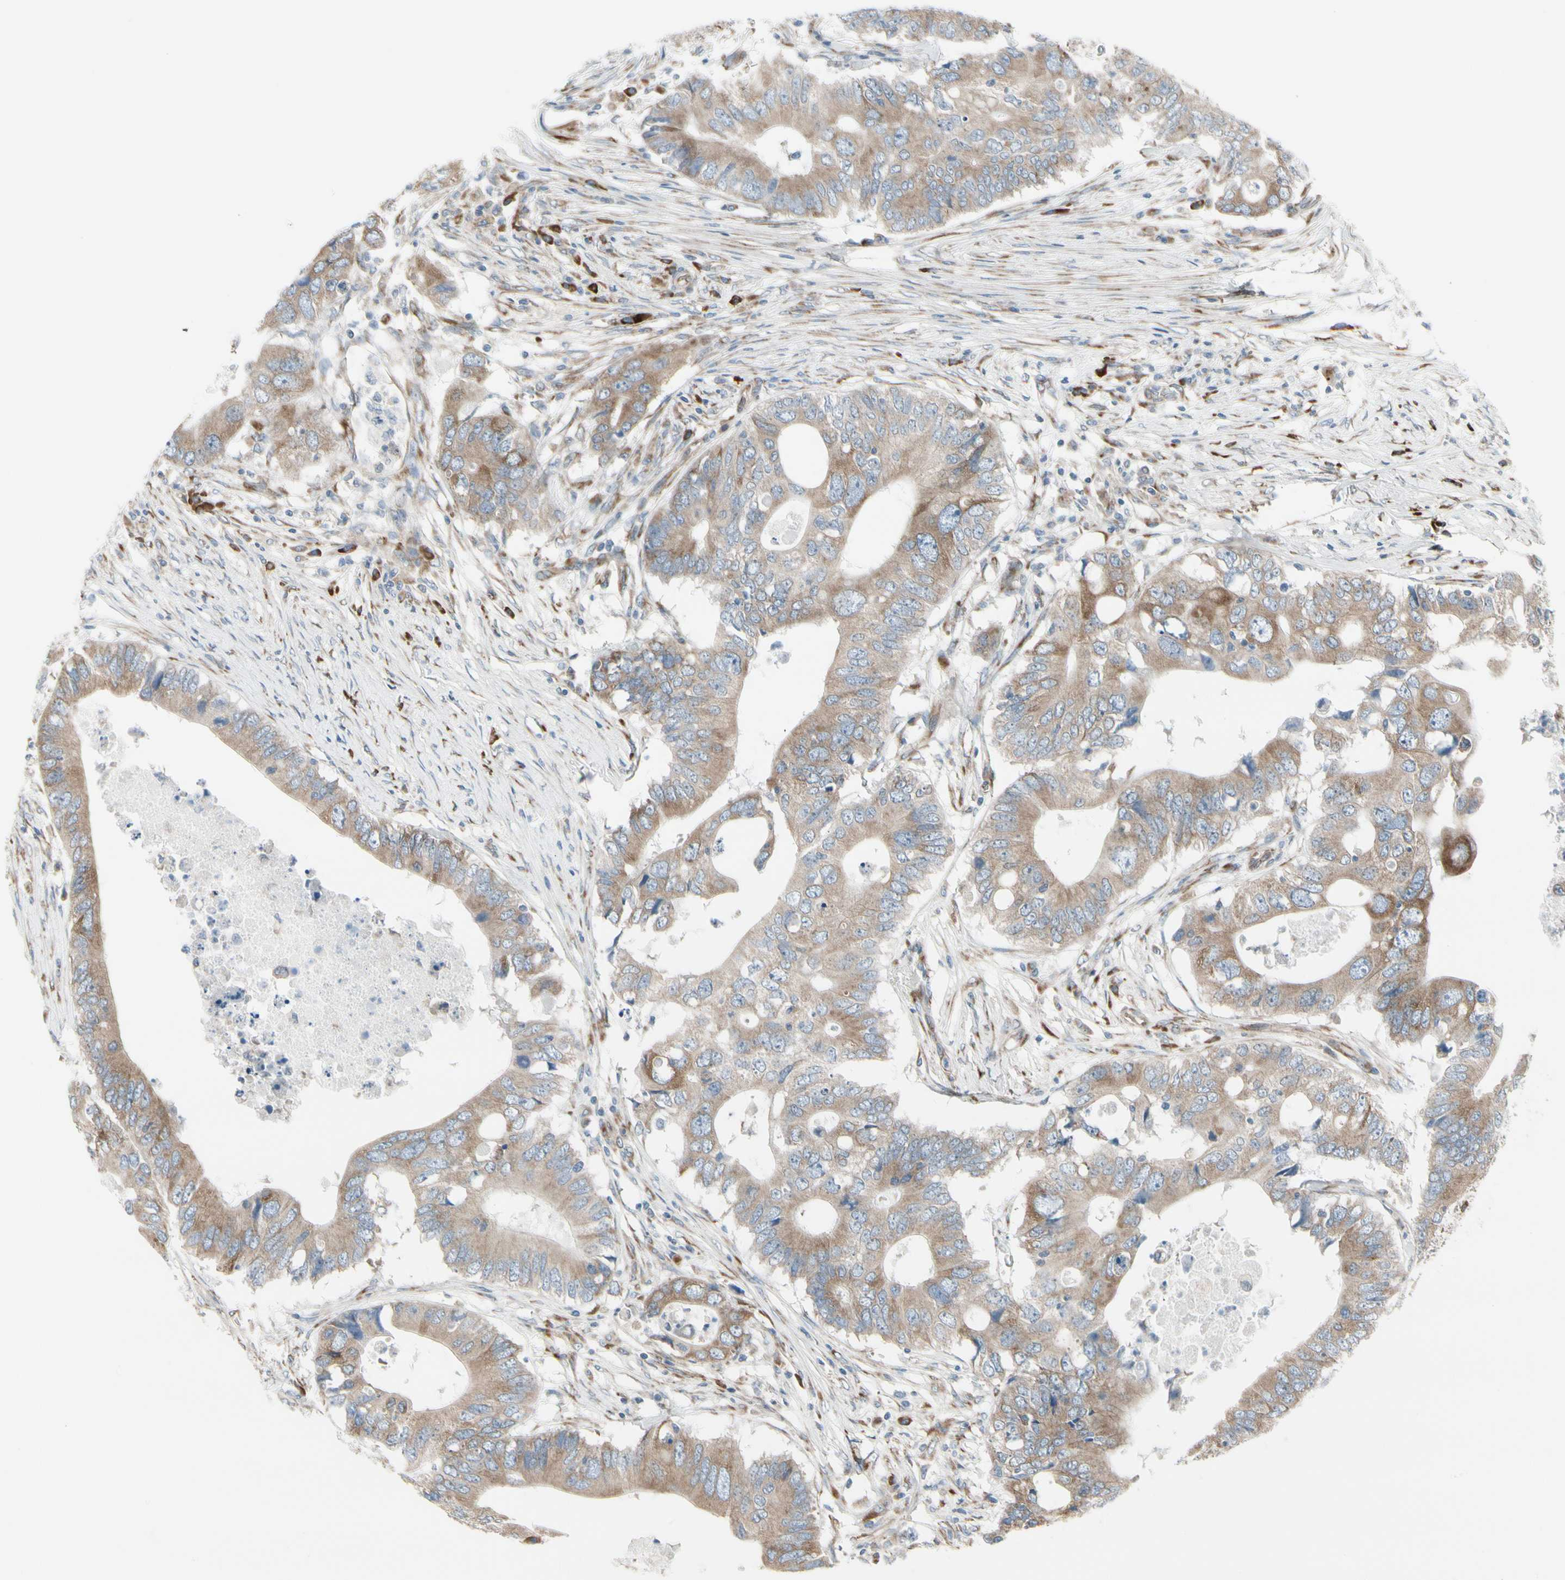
{"staining": {"intensity": "weak", "quantity": ">75%", "location": "cytoplasmic/membranous"}, "tissue": "colorectal cancer", "cell_type": "Tumor cells", "image_type": "cancer", "snomed": [{"axis": "morphology", "description": "Adenocarcinoma, NOS"}, {"axis": "topography", "description": "Colon"}], "caption": "There is low levels of weak cytoplasmic/membranous expression in tumor cells of adenocarcinoma (colorectal), as demonstrated by immunohistochemical staining (brown color).", "gene": "FNDC3A", "patient": {"sex": "male", "age": 71}}